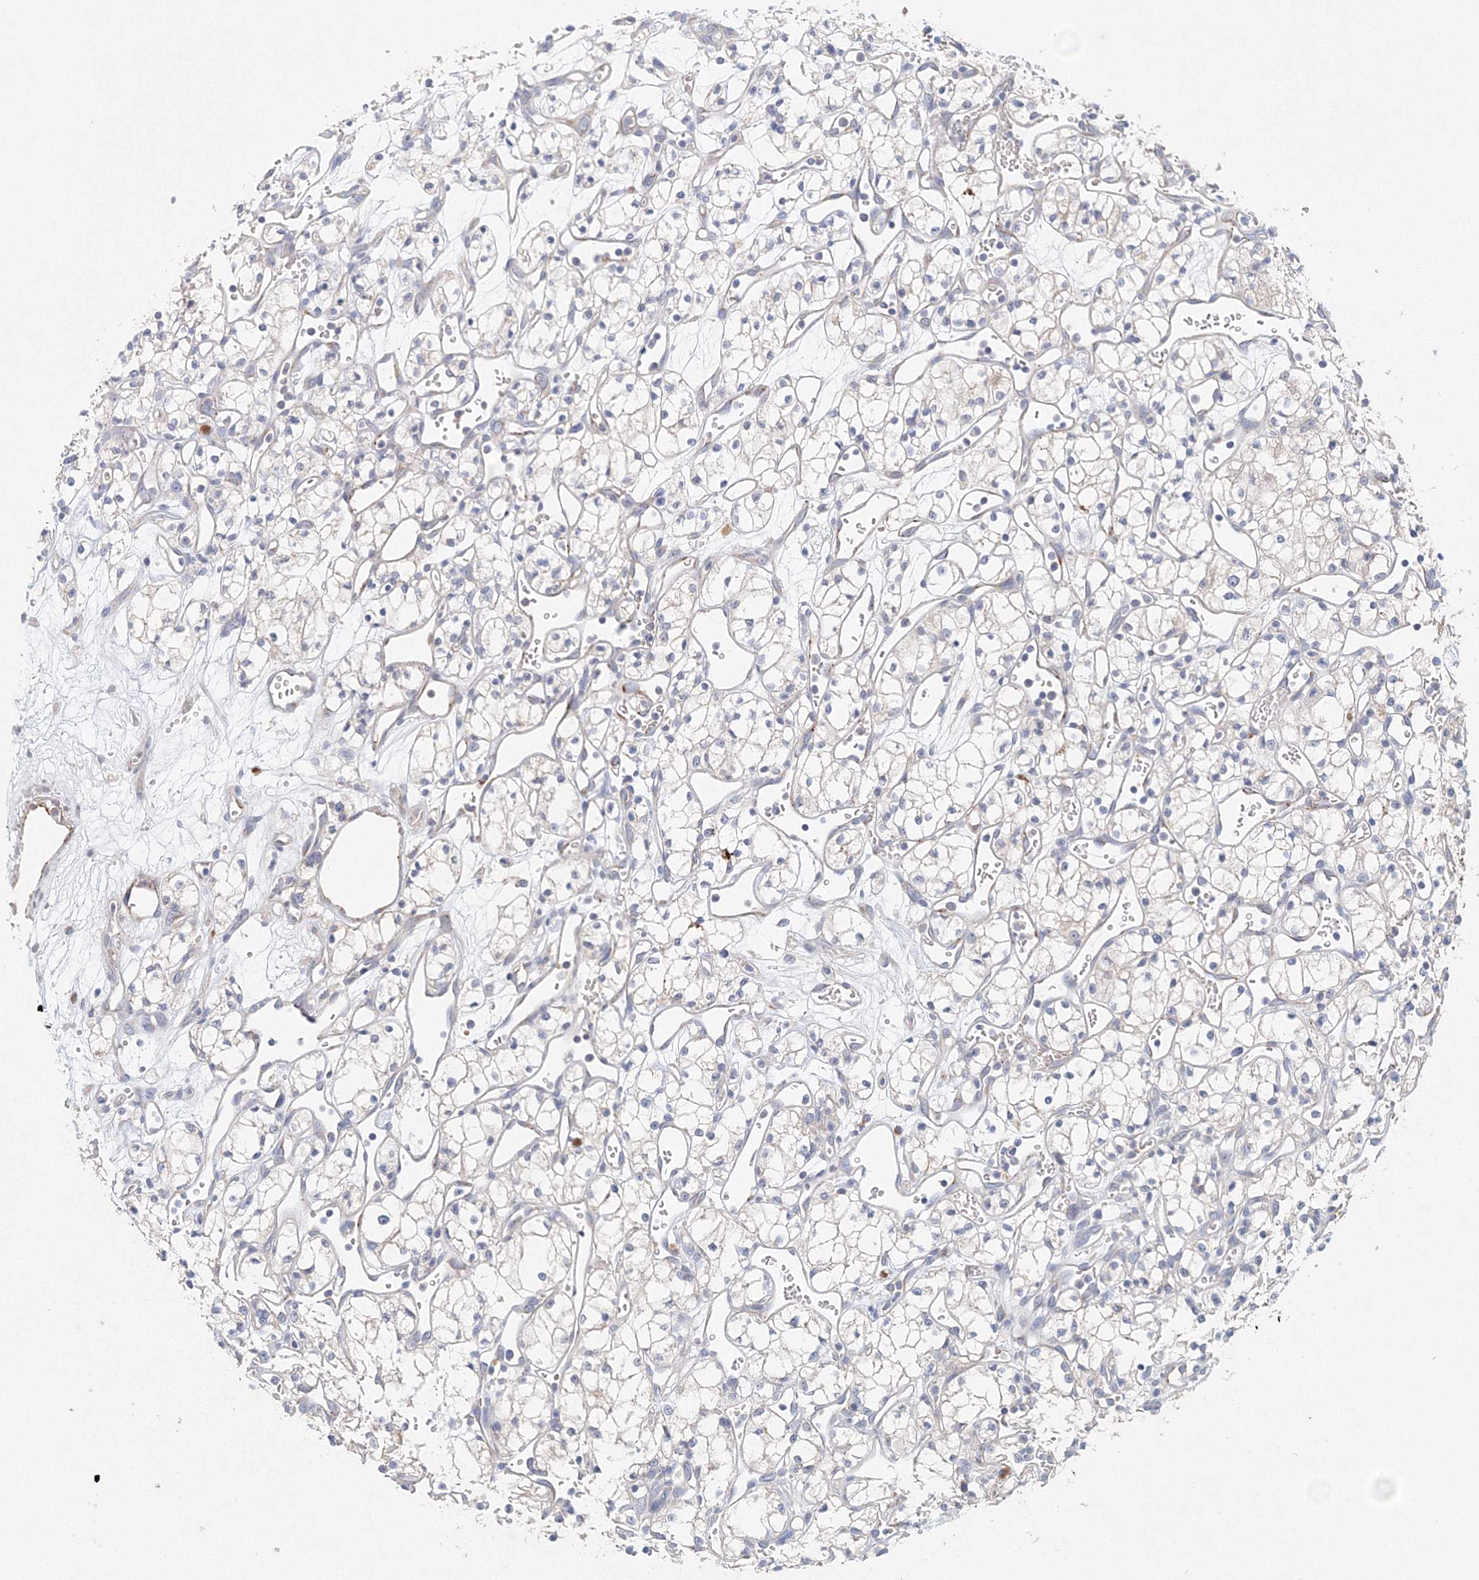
{"staining": {"intensity": "negative", "quantity": "none", "location": "none"}, "tissue": "renal cancer", "cell_type": "Tumor cells", "image_type": "cancer", "snomed": [{"axis": "morphology", "description": "Adenocarcinoma, NOS"}, {"axis": "topography", "description": "Kidney"}], "caption": "Immunohistochemical staining of renal cancer (adenocarcinoma) demonstrates no significant expression in tumor cells. The staining was performed using DAB (3,3'-diaminobenzidine) to visualize the protein expression in brown, while the nuclei were stained in blue with hematoxylin (Magnification: 20x).", "gene": "WDR49", "patient": {"sex": "male", "age": 59}}